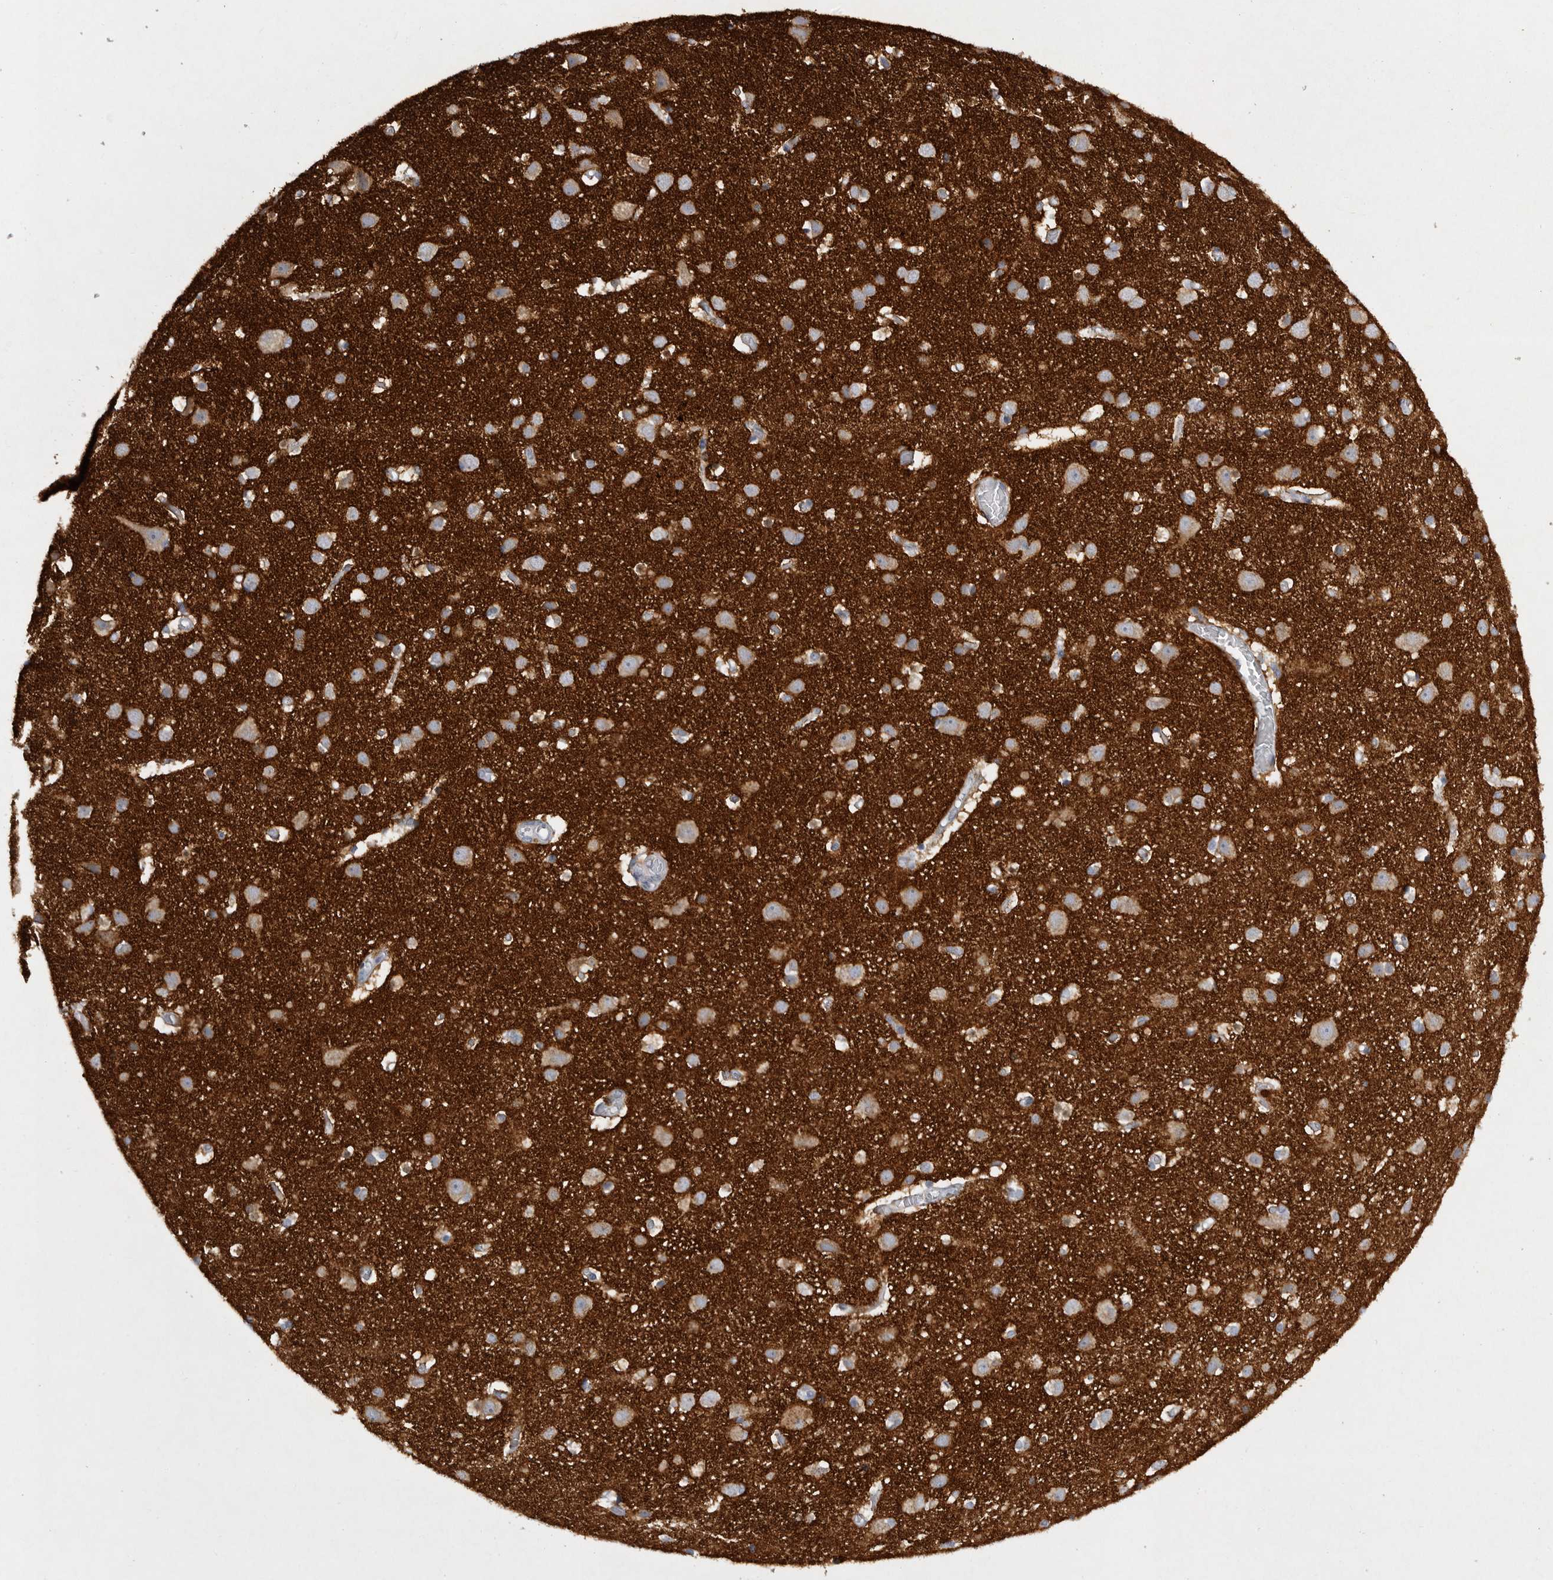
{"staining": {"intensity": "weak", "quantity": "25%-75%", "location": "cytoplasmic/membranous"}, "tissue": "cerebral cortex", "cell_type": "Endothelial cells", "image_type": "normal", "snomed": [{"axis": "morphology", "description": "Normal tissue, NOS"}, {"axis": "topography", "description": "Cerebral cortex"}], "caption": "Protein staining of unremarkable cerebral cortex exhibits weak cytoplasmic/membranous expression in about 25%-75% of endothelial cells.", "gene": "EDEM3", "patient": {"sex": "male", "age": 54}}